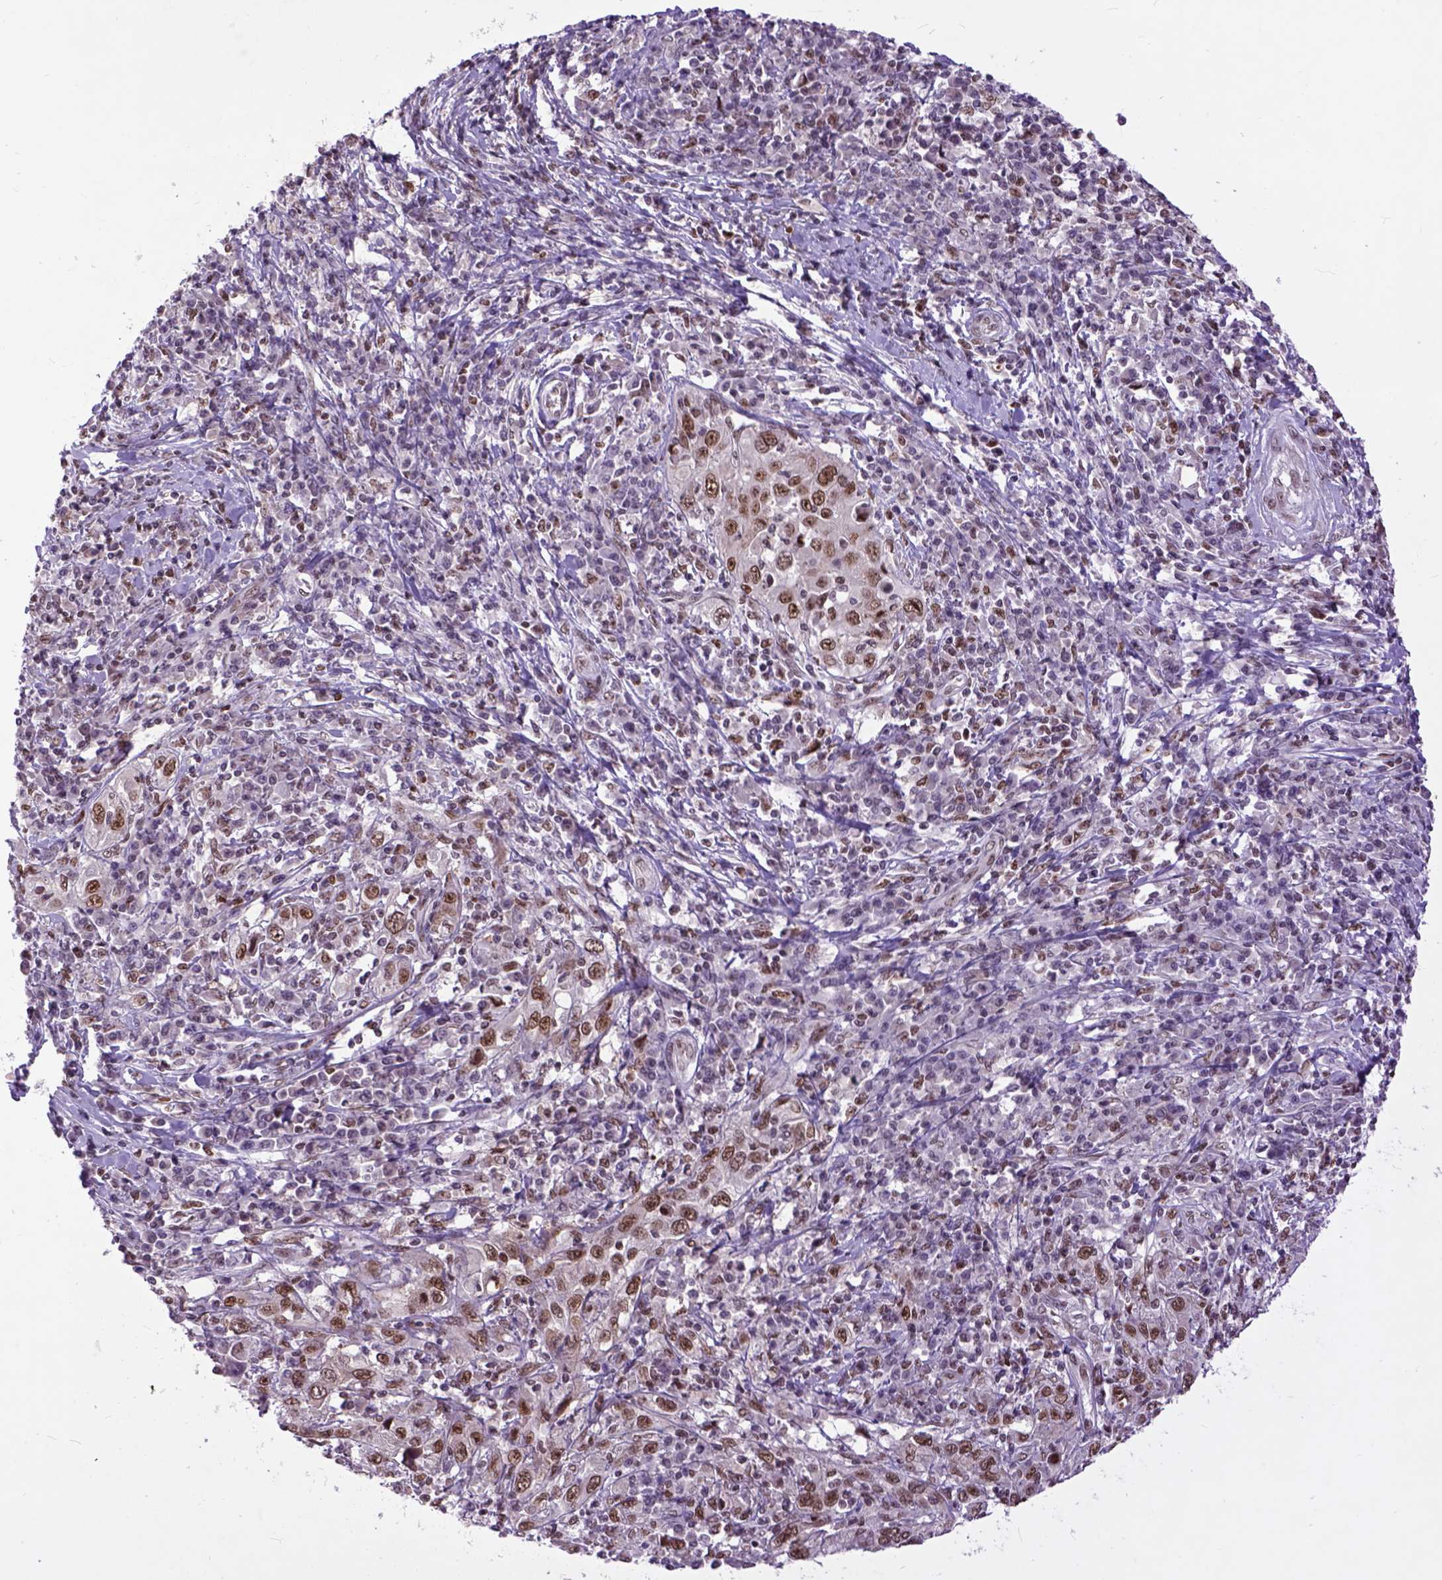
{"staining": {"intensity": "moderate", "quantity": ">75%", "location": "nuclear"}, "tissue": "cervical cancer", "cell_type": "Tumor cells", "image_type": "cancer", "snomed": [{"axis": "morphology", "description": "Squamous cell carcinoma, NOS"}, {"axis": "topography", "description": "Cervix"}], "caption": "Cervical squamous cell carcinoma stained with DAB (3,3'-diaminobenzidine) IHC shows medium levels of moderate nuclear positivity in about >75% of tumor cells.", "gene": "RCC2", "patient": {"sex": "female", "age": 46}}